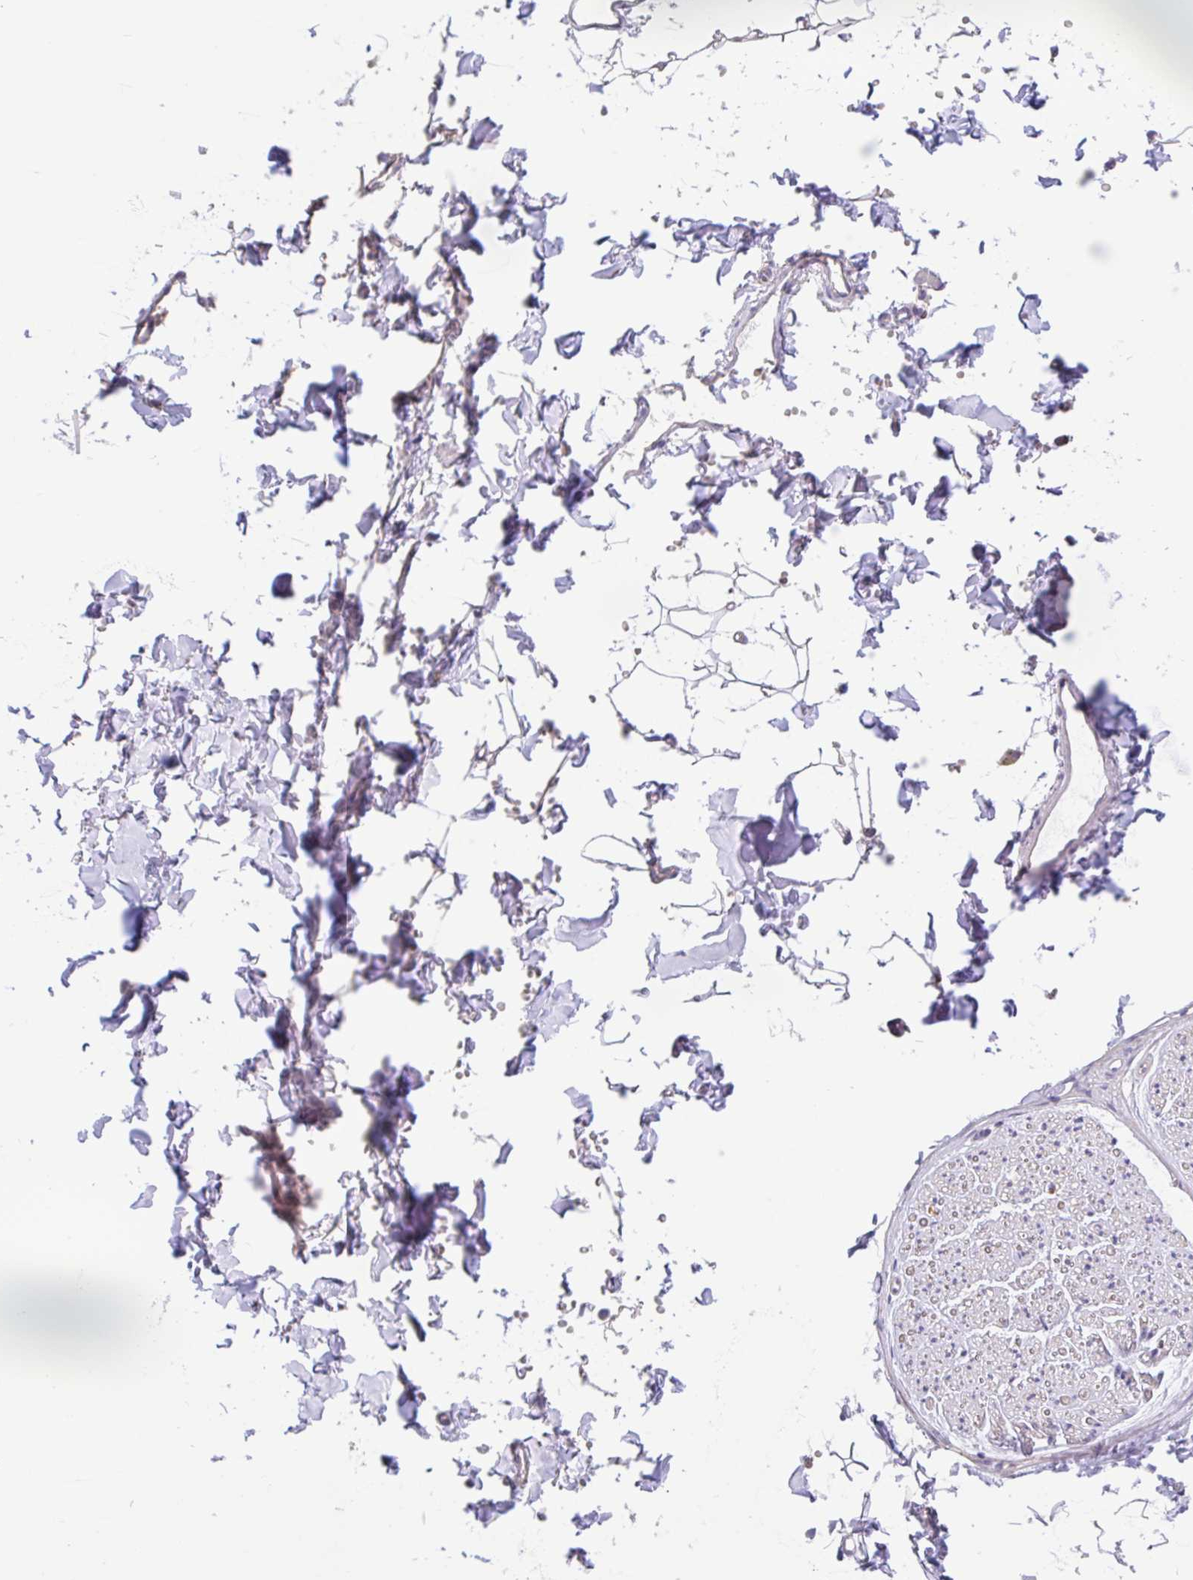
{"staining": {"intensity": "negative", "quantity": "none", "location": "none"}, "tissue": "adipose tissue", "cell_type": "Adipocytes", "image_type": "normal", "snomed": [{"axis": "morphology", "description": "Normal tissue, NOS"}, {"axis": "topography", "description": "Cartilage tissue"}, {"axis": "topography", "description": "Bronchus"}, {"axis": "topography", "description": "Peripheral nerve tissue"}], "caption": "The micrograph exhibits no staining of adipocytes in normal adipose tissue.", "gene": "PLCD4", "patient": {"sex": "female", "age": 59}}